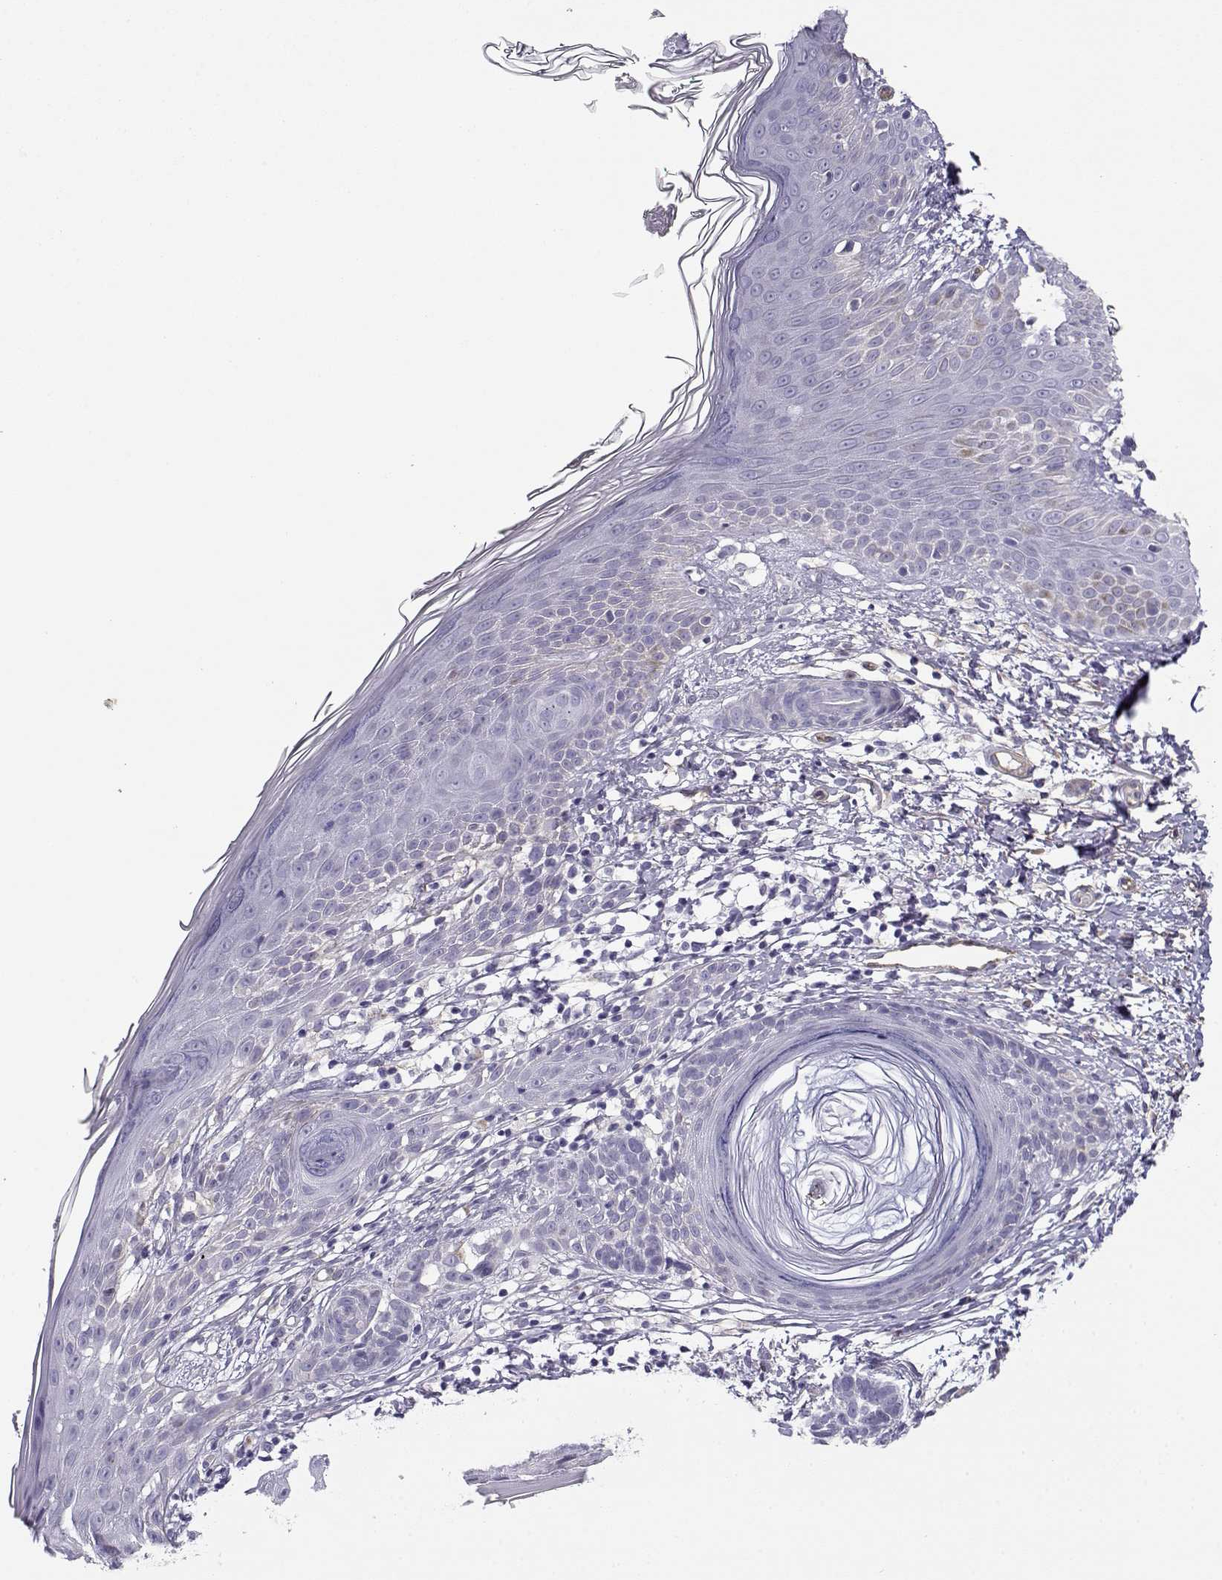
{"staining": {"intensity": "negative", "quantity": "none", "location": "none"}, "tissue": "skin cancer", "cell_type": "Tumor cells", "image_type": "cancer", "snomed": [{"axis": "morphology", "description": "Basal cell carcinoma"}, {"axis": "topography", "description": "Skin"}], "caption": "Image shows no significant protein positivity in tumor cells of skin basal cell carcinoma.", "gene": "MYO1A", "patient": {"sex": "male", "age": 85}}